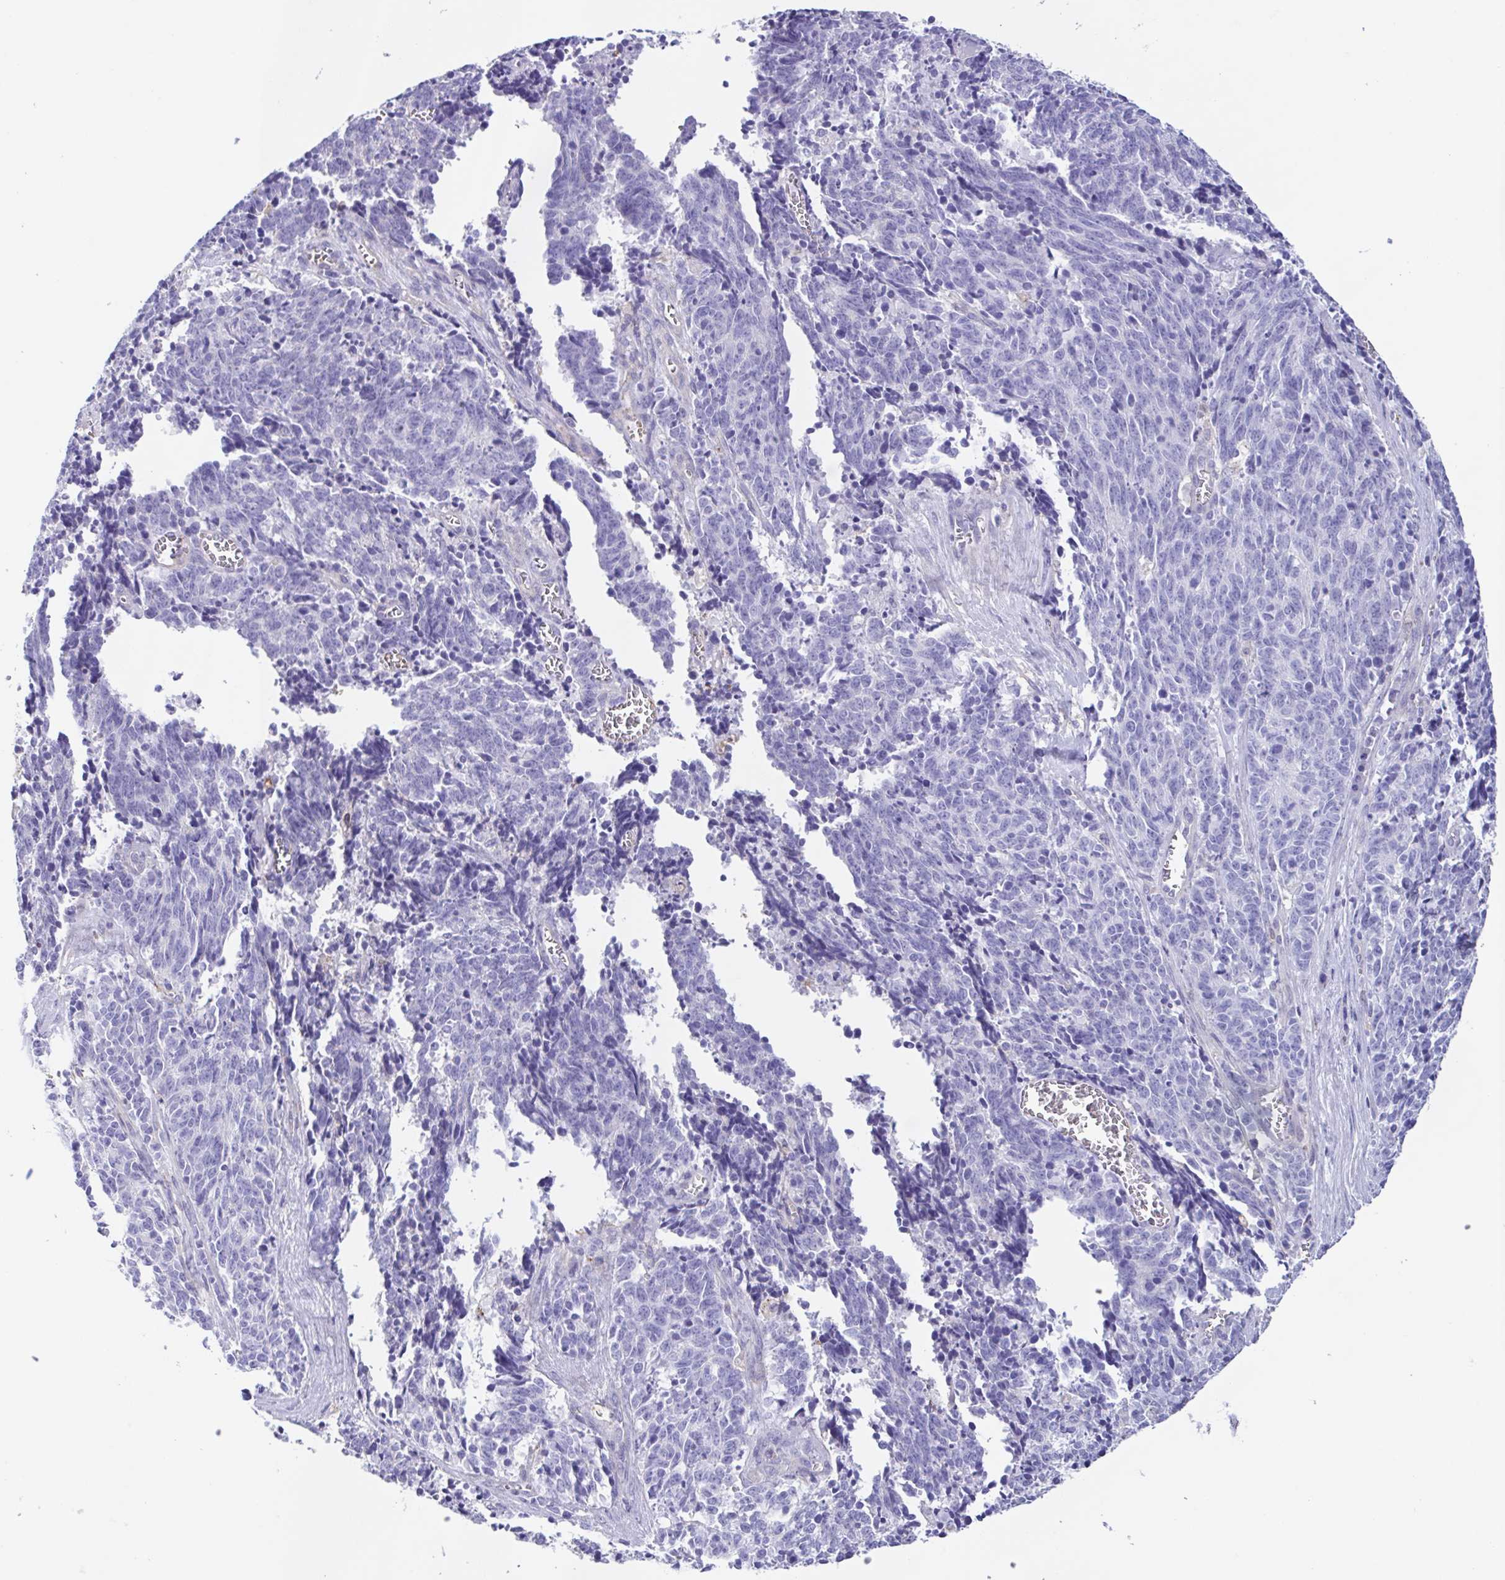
{"staining": {"intensity": "negative", "quantity": "none", "location": "none"}, "tissue": "cervical cancer", "cell_type": "Tumor cells", "image_type": "cancer", "snomed": [{"axis": "morphology", "description": "Squamous cell carcinoma, NOS"}, {"axis": "topography", "description": "Cervix"}], "caption": "A micrograph of cervical squamous cell carcinoma stained for a protein demonstrates no brown staining in tumor cells.", "gene": "ANXA10", "patient": {"sex": "female", "age": 29}}